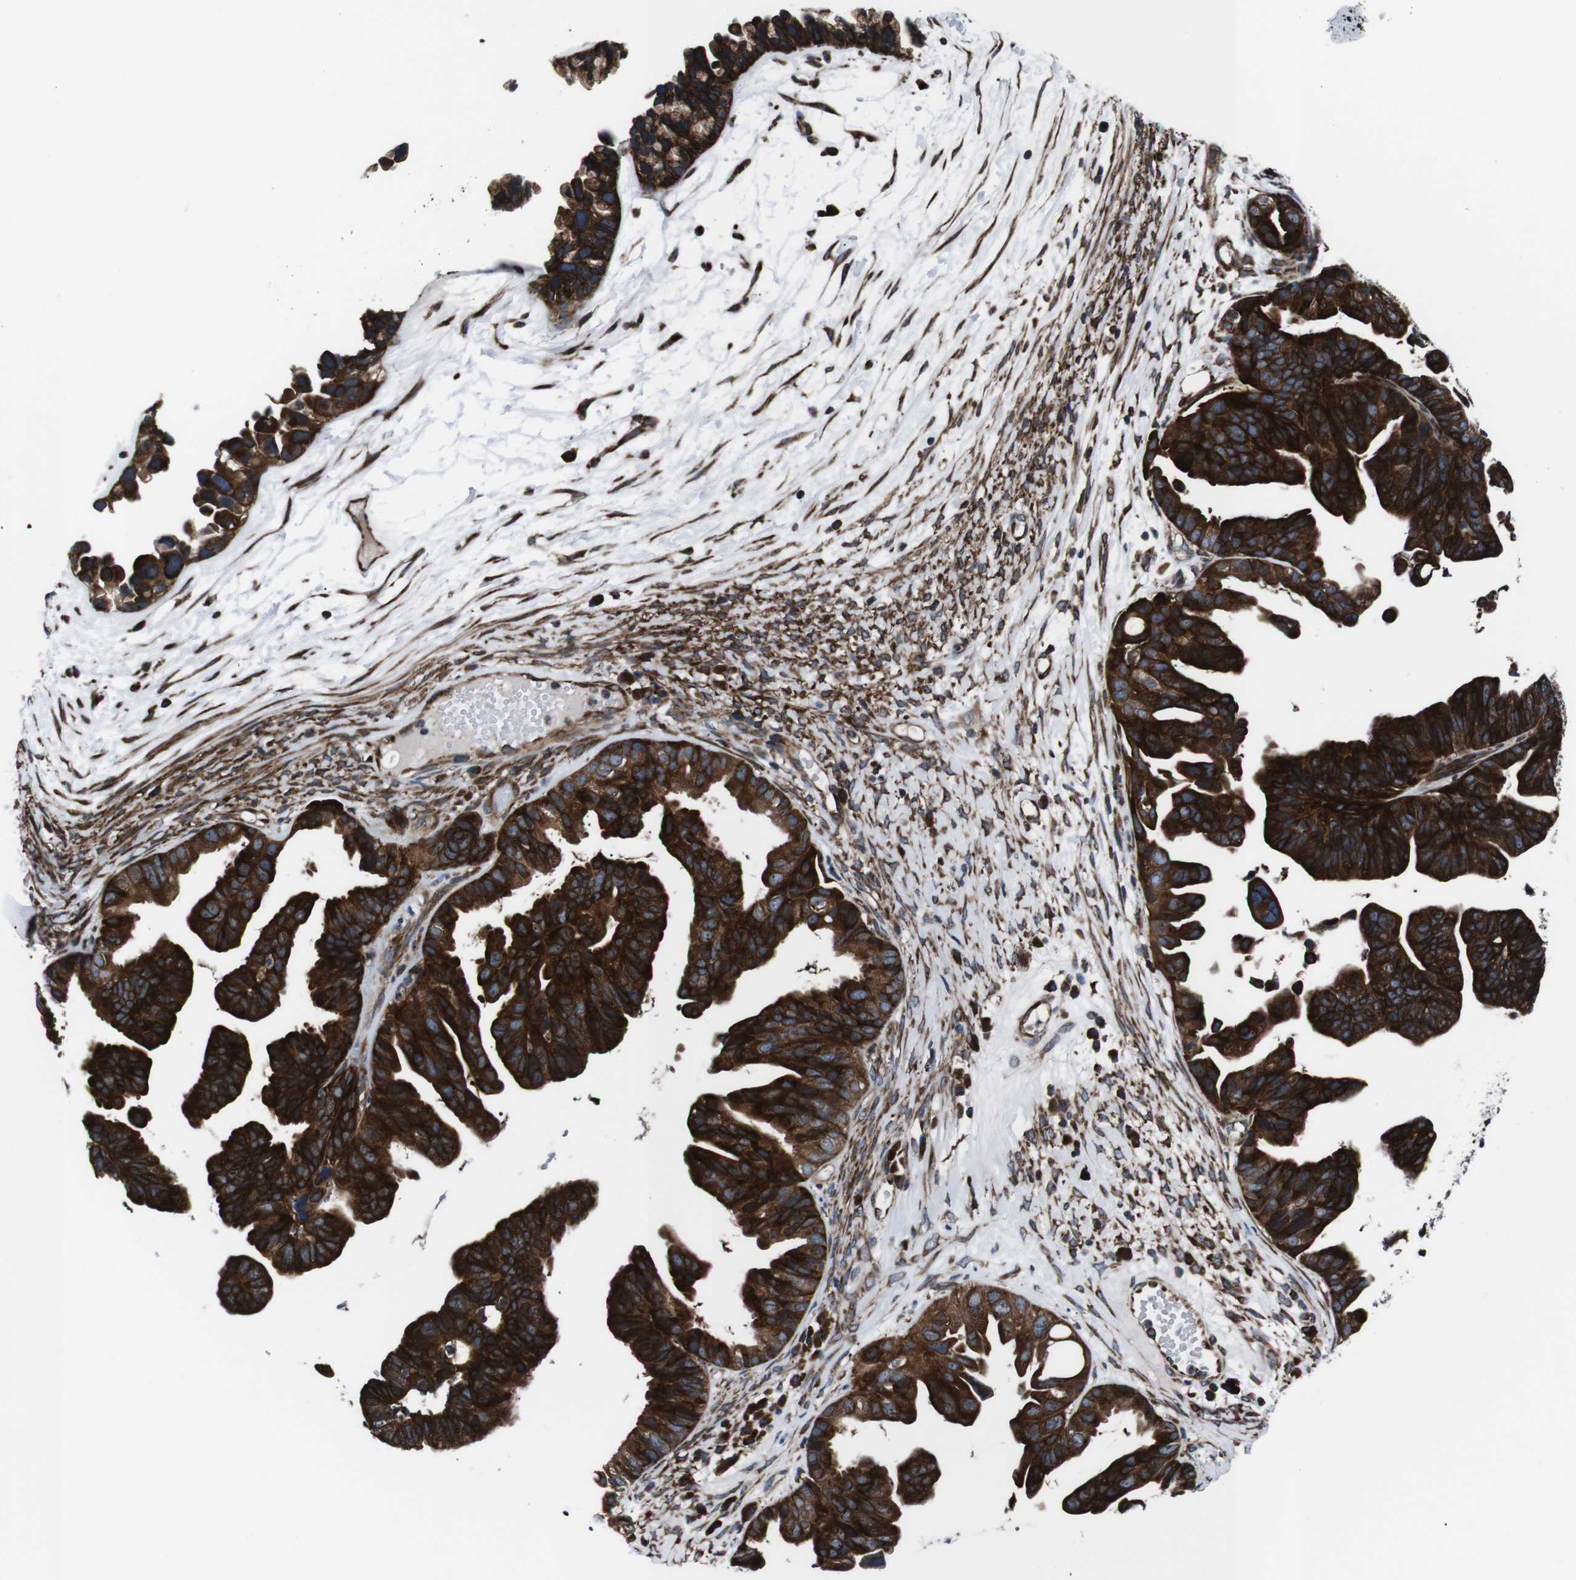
{"staining": {"intensity": "strong", "quantity": ">75%", "location": "cytoplasmic/membranous"}, "tissue": "ovarian cancer", "cell_type": "Tumor cells", "image_type": "cancer", "snomed": [{"axis": "morphology", "description": "Cystadenocarcinoma, serous, NOS"}, {"axis": "topography", "description": "Ovary"}], "caption": "Strong cytoplasmic/membranous protein positivity is present in about >75% of tumor cells in serous cystadenocarcinoma (ovarian). Using DAB (brown) and hematoxylin (blue) stains, captured at high magnification using brightfield microscopy.", "gene": "EIF4A2", "patient": {"sex": "female", "age": 56}}